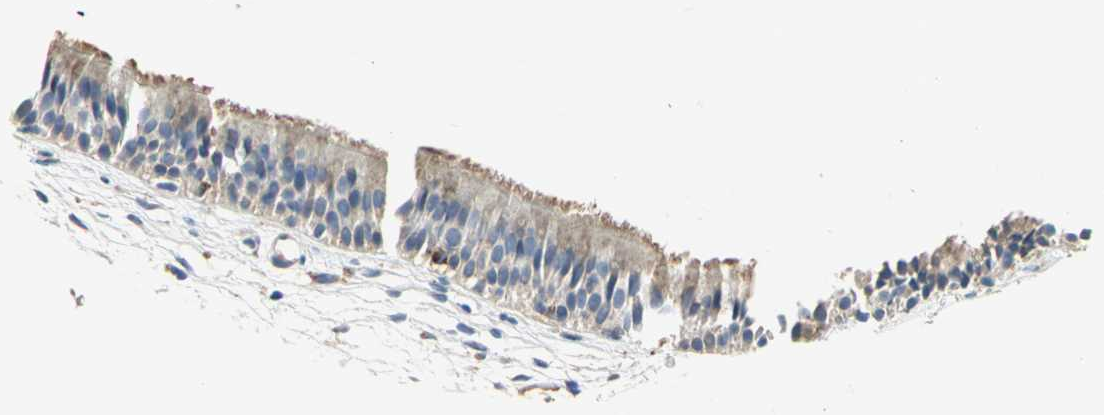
{"staining": {"intensity": "weak", "quantity": "25%-75%", "location": "cytoplasmic/membranous,nuclear"}, "tissue": "nasopharynx", "cell_type": "Respiratory epithelial cells", "image_type": "normal", "snomed": [{"axis": "morphology", "description": "Normal tissue, NOS"}, {"axis": "topography", "description": "Nasopharynx"}], "caption": "Respiratory epithelial cells demonstrate low levels of weak cytoplasmic/membranous,nuclear expression in about 25%-75% of cells in unremarkable nasopharynx. Nuclei are stained in blue.", "gene": "DIAPH2", "patient": {"sex": "female", "age": 54}}